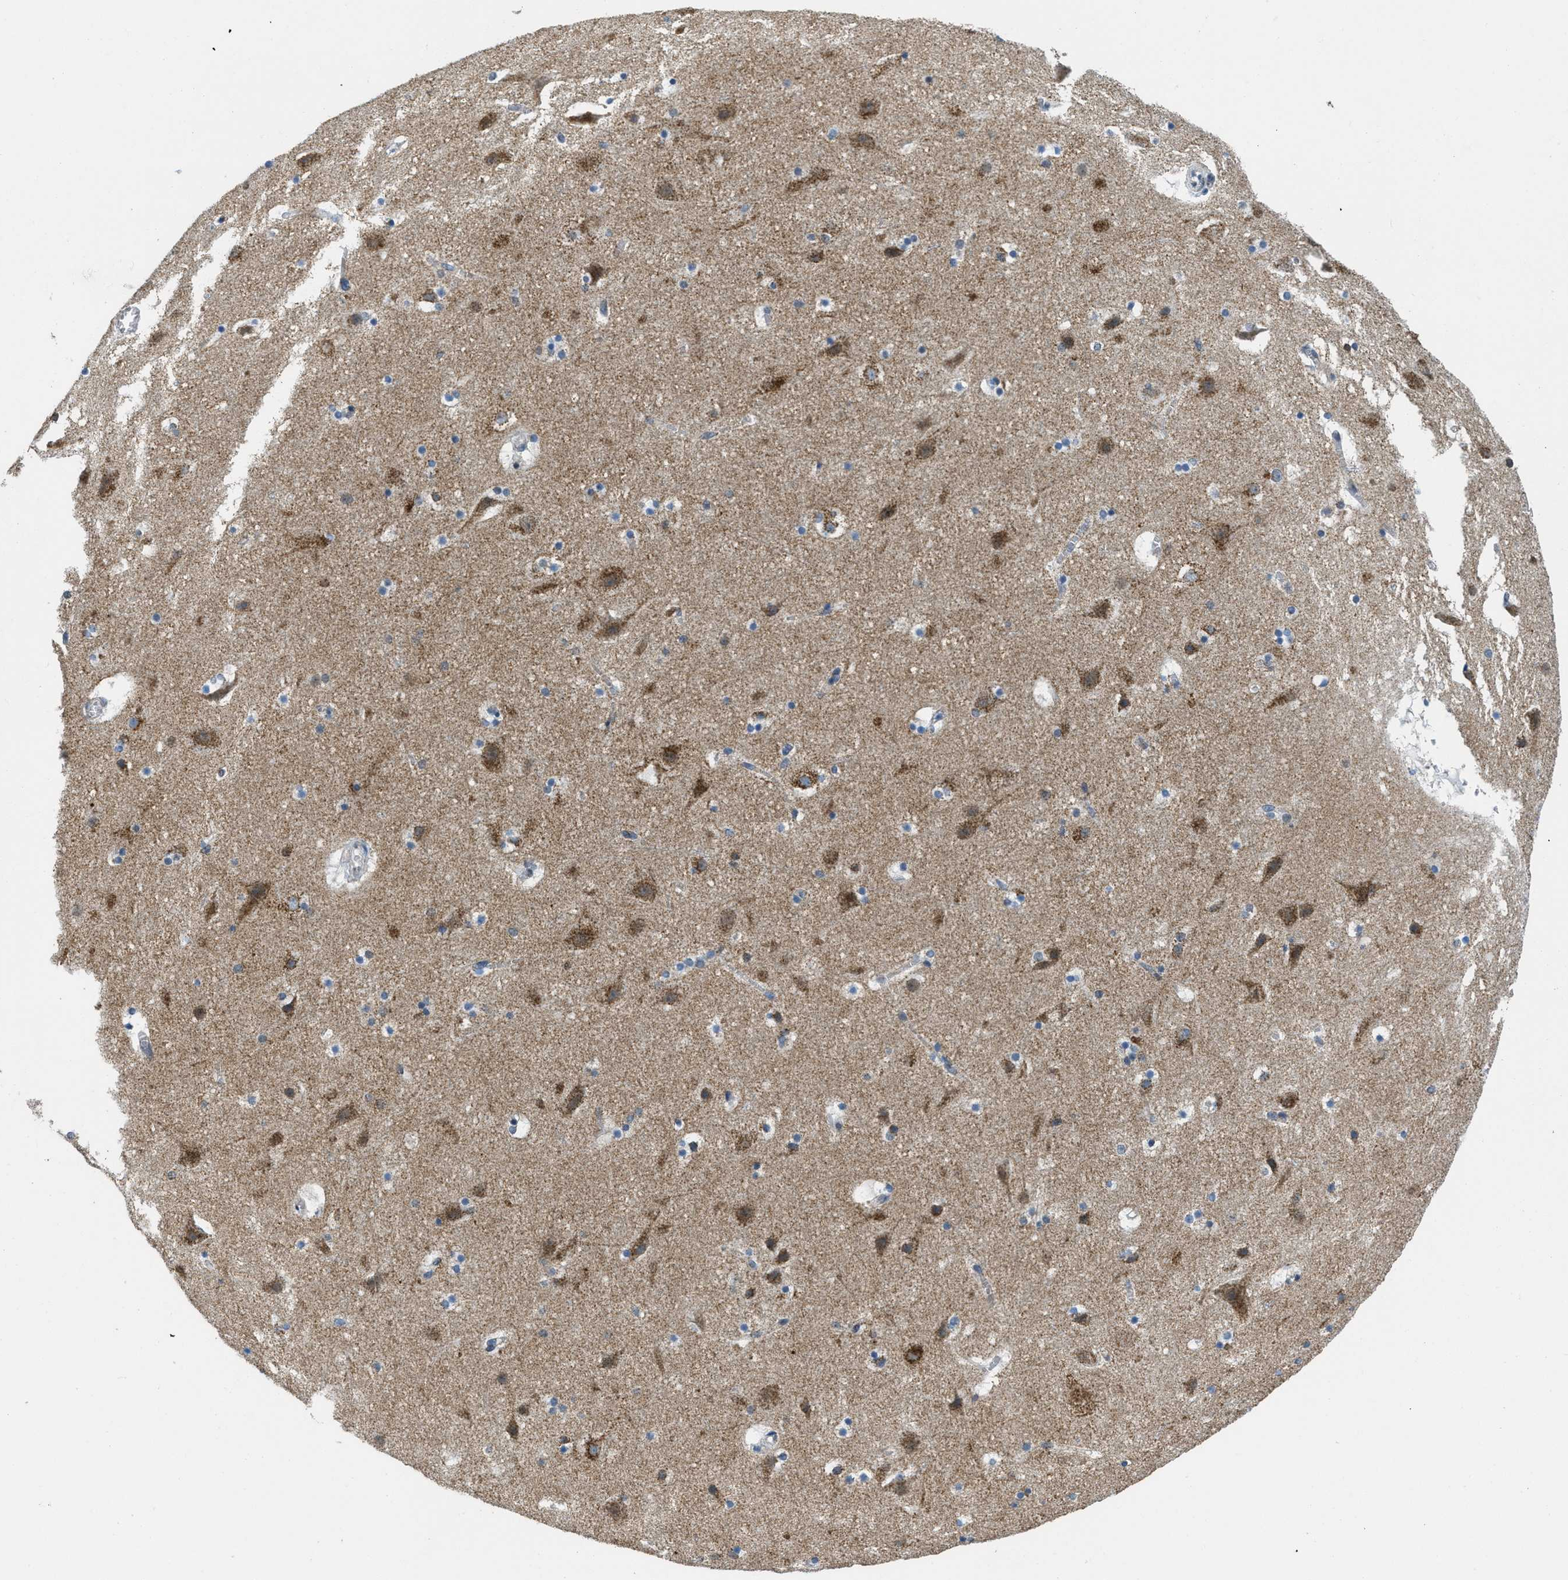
{"staining": {"intensity": "negative", "quantity": "none", "location": "none"}, "tissue": "cerebral cortex", "cell_type": "Endothelial cells", "image_type": "normal", "snomed": [{"axis": "morphology", "description": "Normal tissue, NOS"}, {"axis": "topography", "description": "Cerebral cortex"}], "caption": "The immunohistochemistry image has no significant staining in endothelial cells of cerebral cortex.", "gene": "TOMM70", "patient": {"sex": "male", "age": 45}}